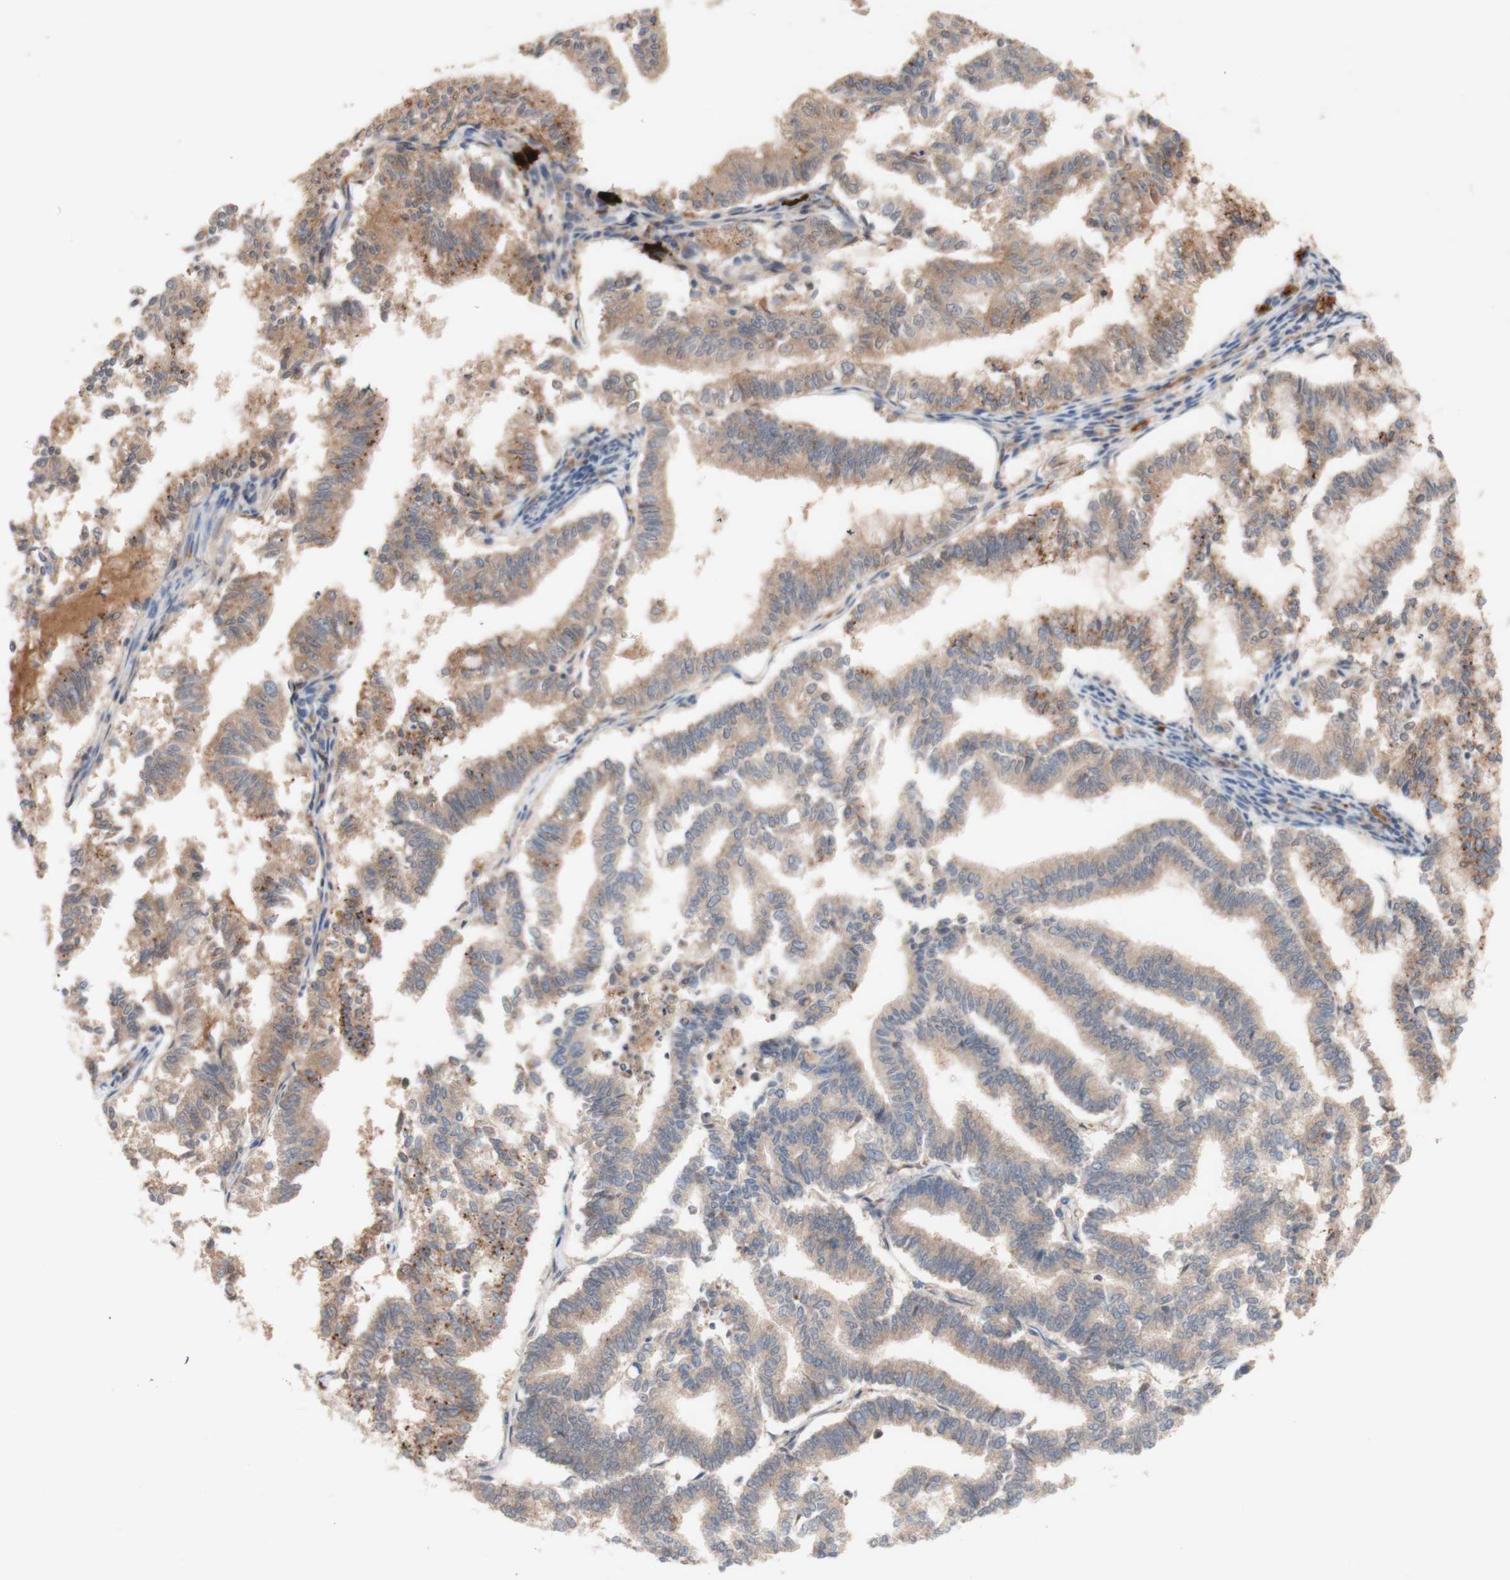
{"staining": {"intensity": "weak", "quantity": ">75%", "location": "cytoplasmic/membranous"}, "tissue": "endometrial cancer", "cell_type": "Tumor cells", "image_type": "cancer", "snomed": [{"axis": "morphology", "description": "Necrosis, NOS"}, {"axis": "morphology", "description": "Adenocarcinoma, NOS"}, {"axis": "topography", "description": "Endometrium"}], "caption": "Endometrial cancer (adenocarcinoma) stained with a protein marker displays weak staining in tumor cells.", "gene": "PEX2", "patient": {"sex": "female", "age": 79}}